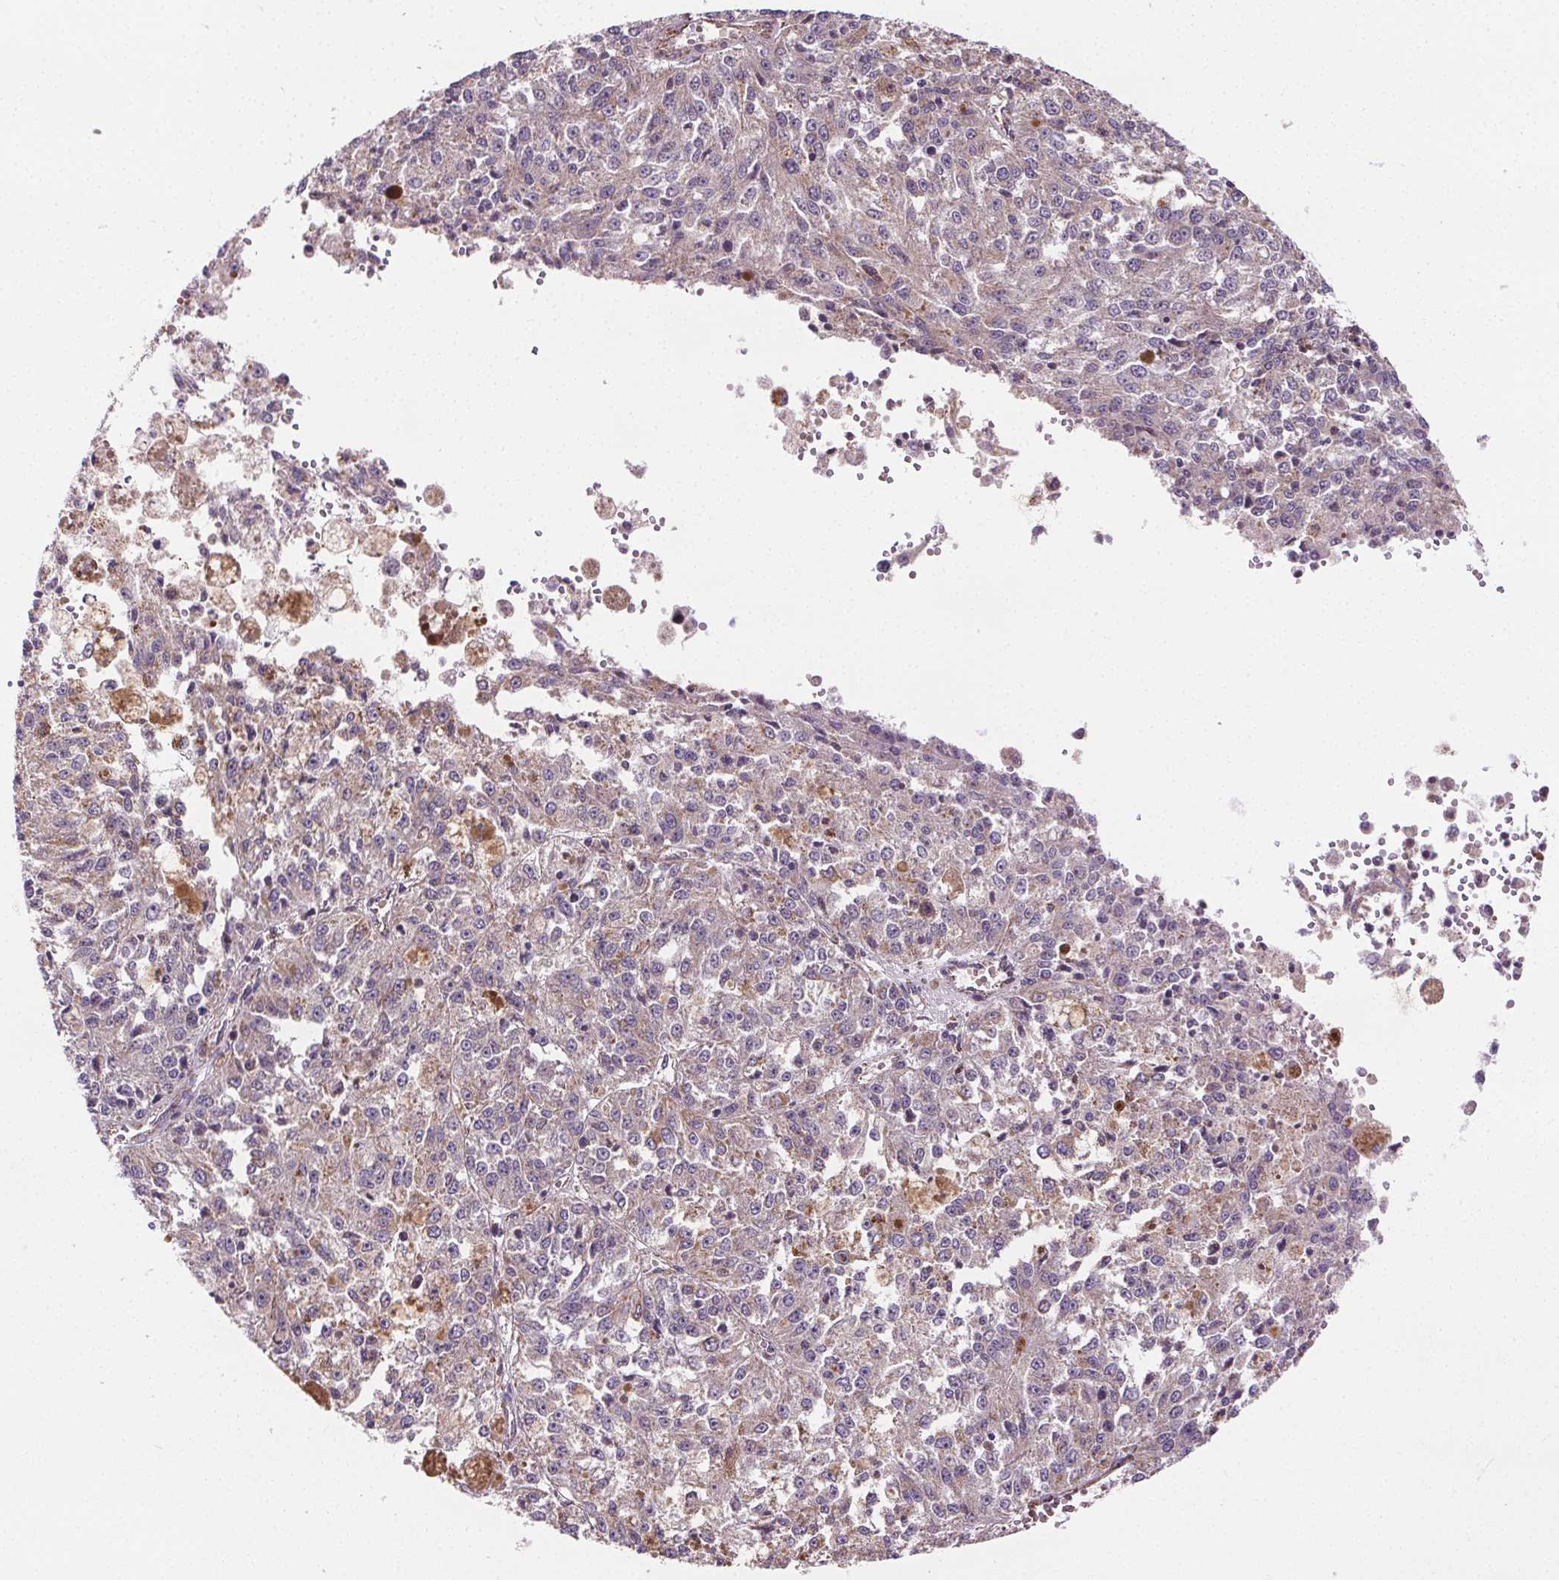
{"staining": {"intensity": "negative", "quantity": "none", "location": "none"}, "tissue": "melanoma", "cell_type": "Tumor cells", "image_type": "cancer", "snomed": [{"axis": "morphology", "description": "Malignant melanoma, Metastatic site"}, {"axis": "topography", "description": "Lymph node"}], "caption": "Immunohistochemical staining of human malignant melanoma (metastatic site) displays no significant positivity in tumor cells.", "gene": "GOLT1B", "patient": {"sex": "female", "age": 64}}